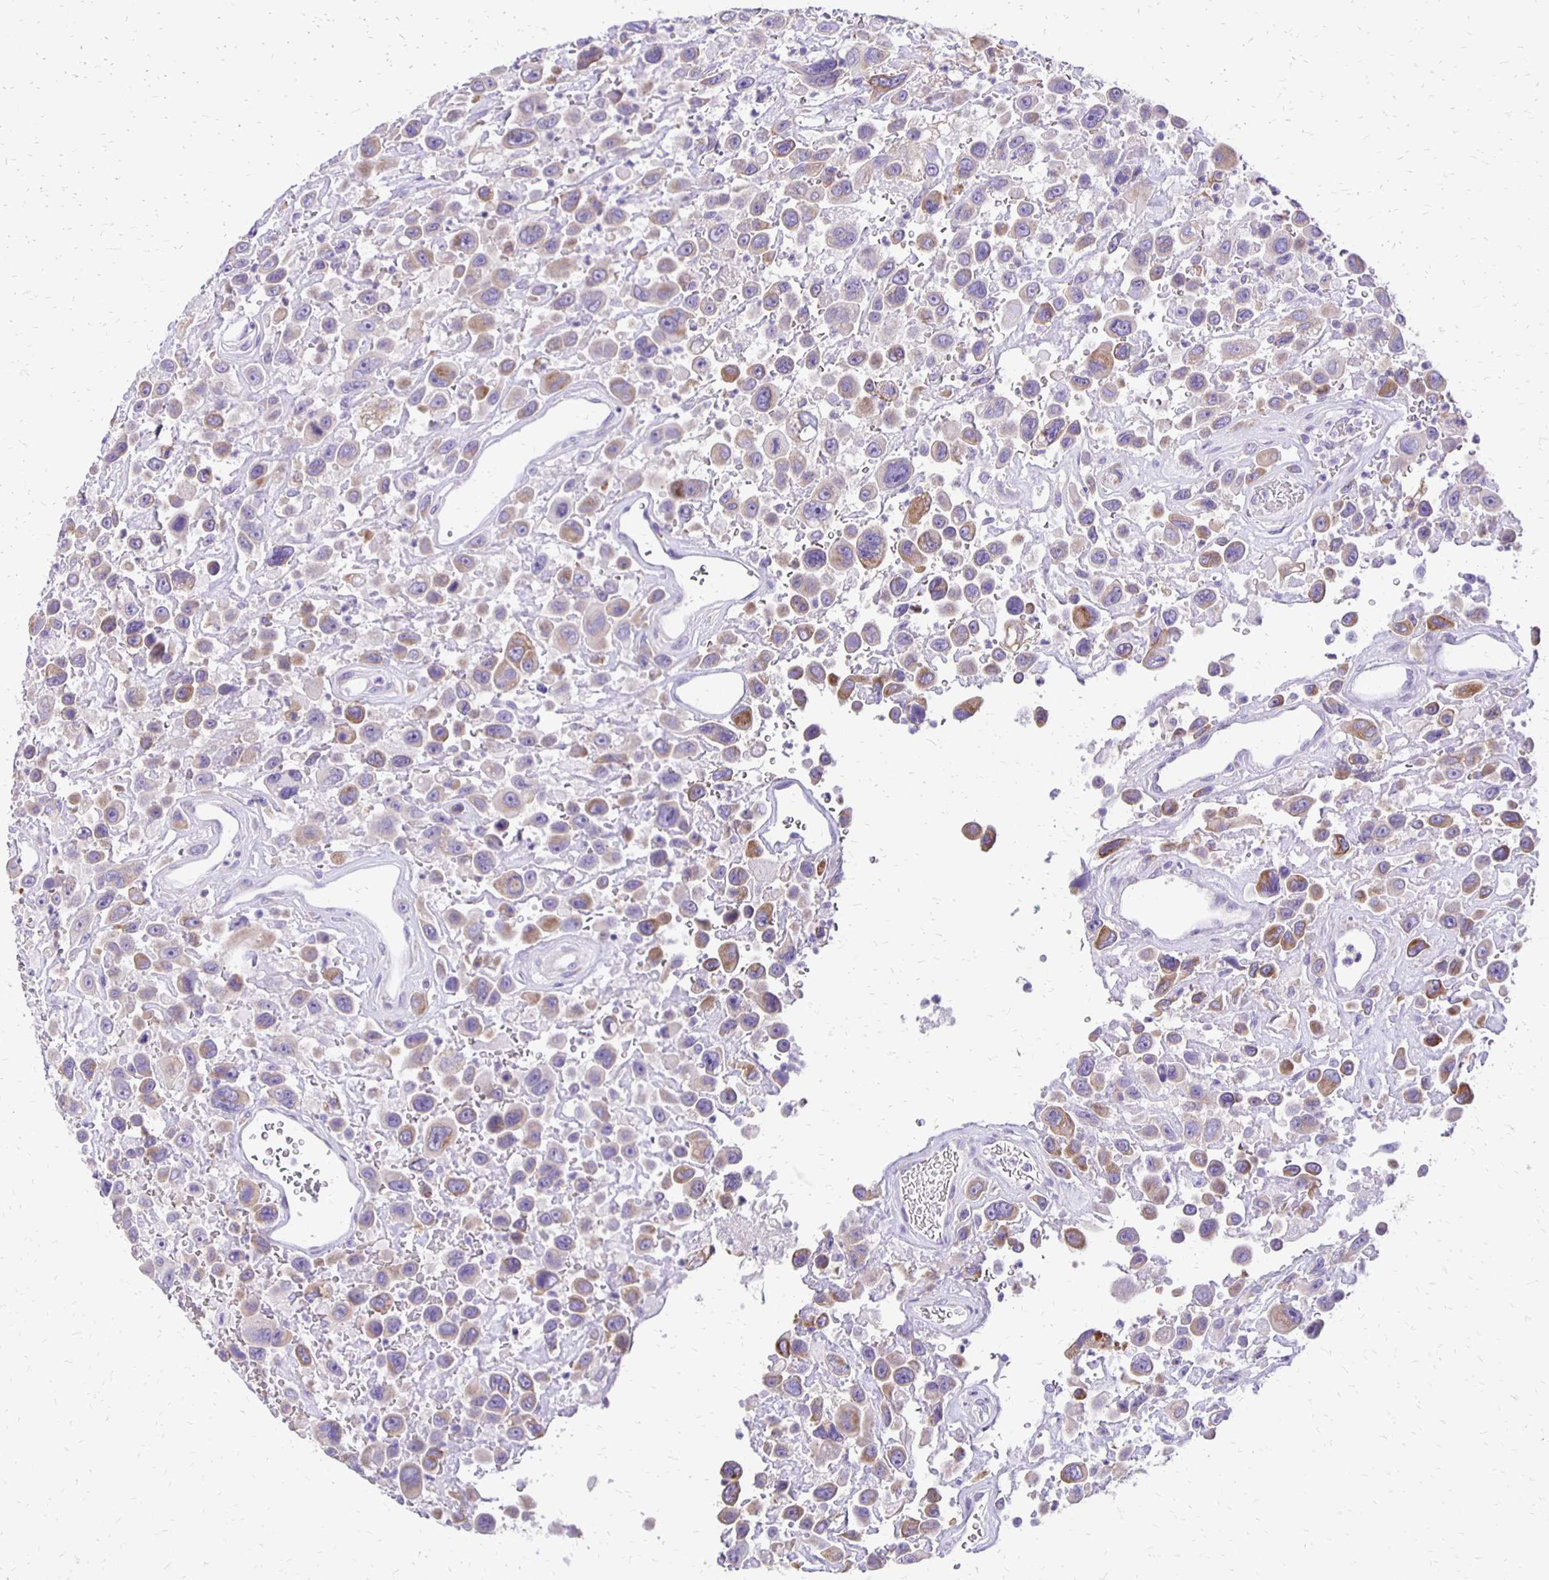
{"staining": {"intensity": "moderate", "quantity": "25%-75%", "location": "cytoplasmic/membranous"}, "tissue": "urothelial cancer", "cell_type": "Tumor cells", "image_type": "cancer", "snomed": [{"axis": "morphology", "description": "Urothelial carcinoma, High grade"}, {"axis": "topography", "description": "Urinary bladder"}], "caption": "DAB immunohistochemical staining of urothelial carcinoma (high-grade) displays moderate cytoplasmic/membranous protein expression in about 25%-75% of tumor cells.", "gene": "ANKRD45", "patient": {"sex": "male", "age": 53}}